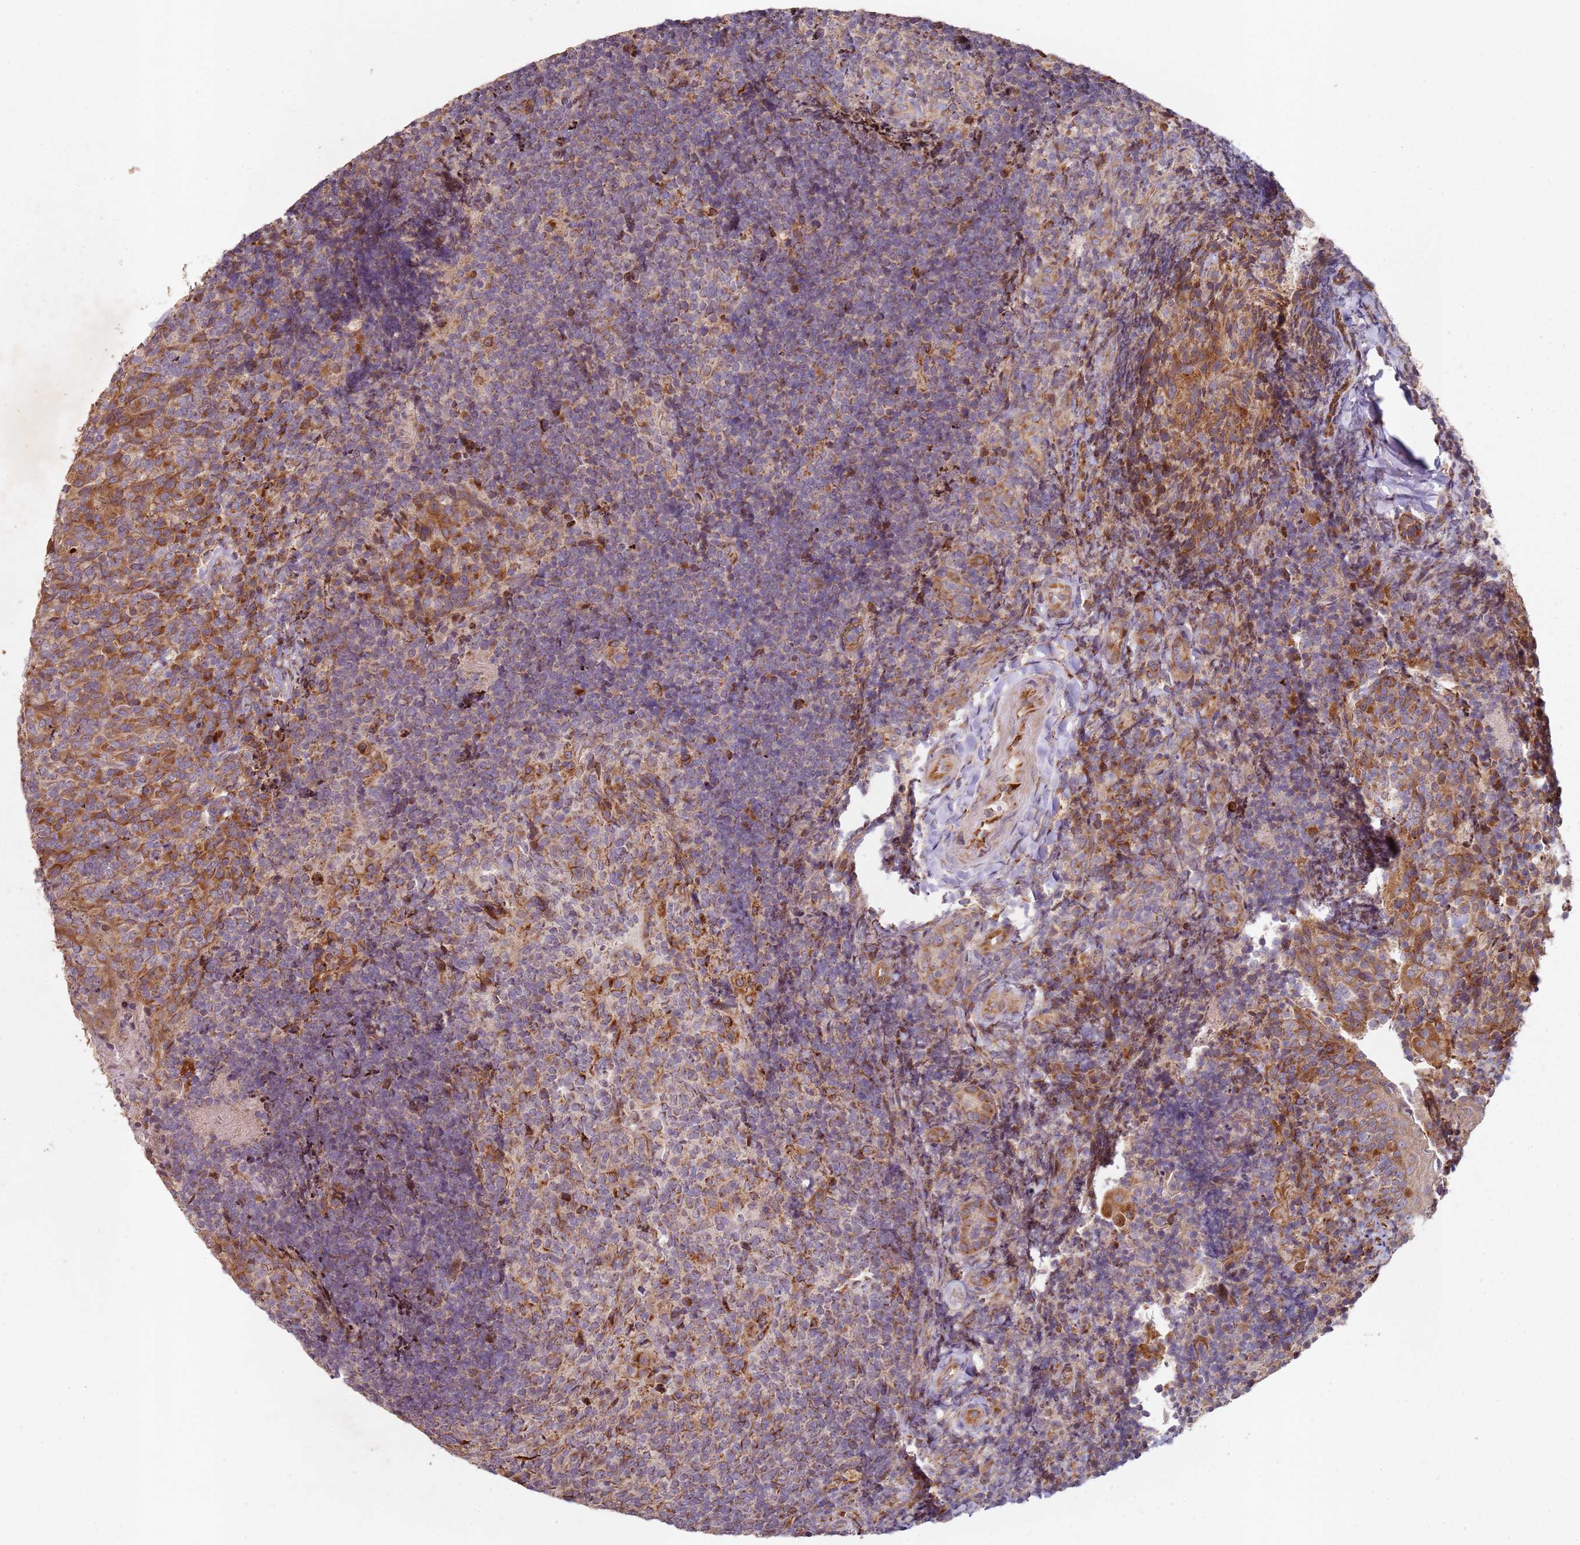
{"staining": {"intensity": "moderate", "quantity": "25%-75%", "location": "cytoplasmic/membranous"}, "tissue": "tonsil", "cell_type": "Germinal center cells", "image_type": "normal", "snomed": [{"axis": "morphology", "description": "Normal tissue, NOS"}, {"axis": "topography", "description": "Tonsil"}], "caption": "A brown stain shows moderate cytoplasmic/membranous staining of a protein in germinal center cells of unremarkable tonsil.", "gene": "ARFRP1", "patient": {"sex": "female", "age": 10}}